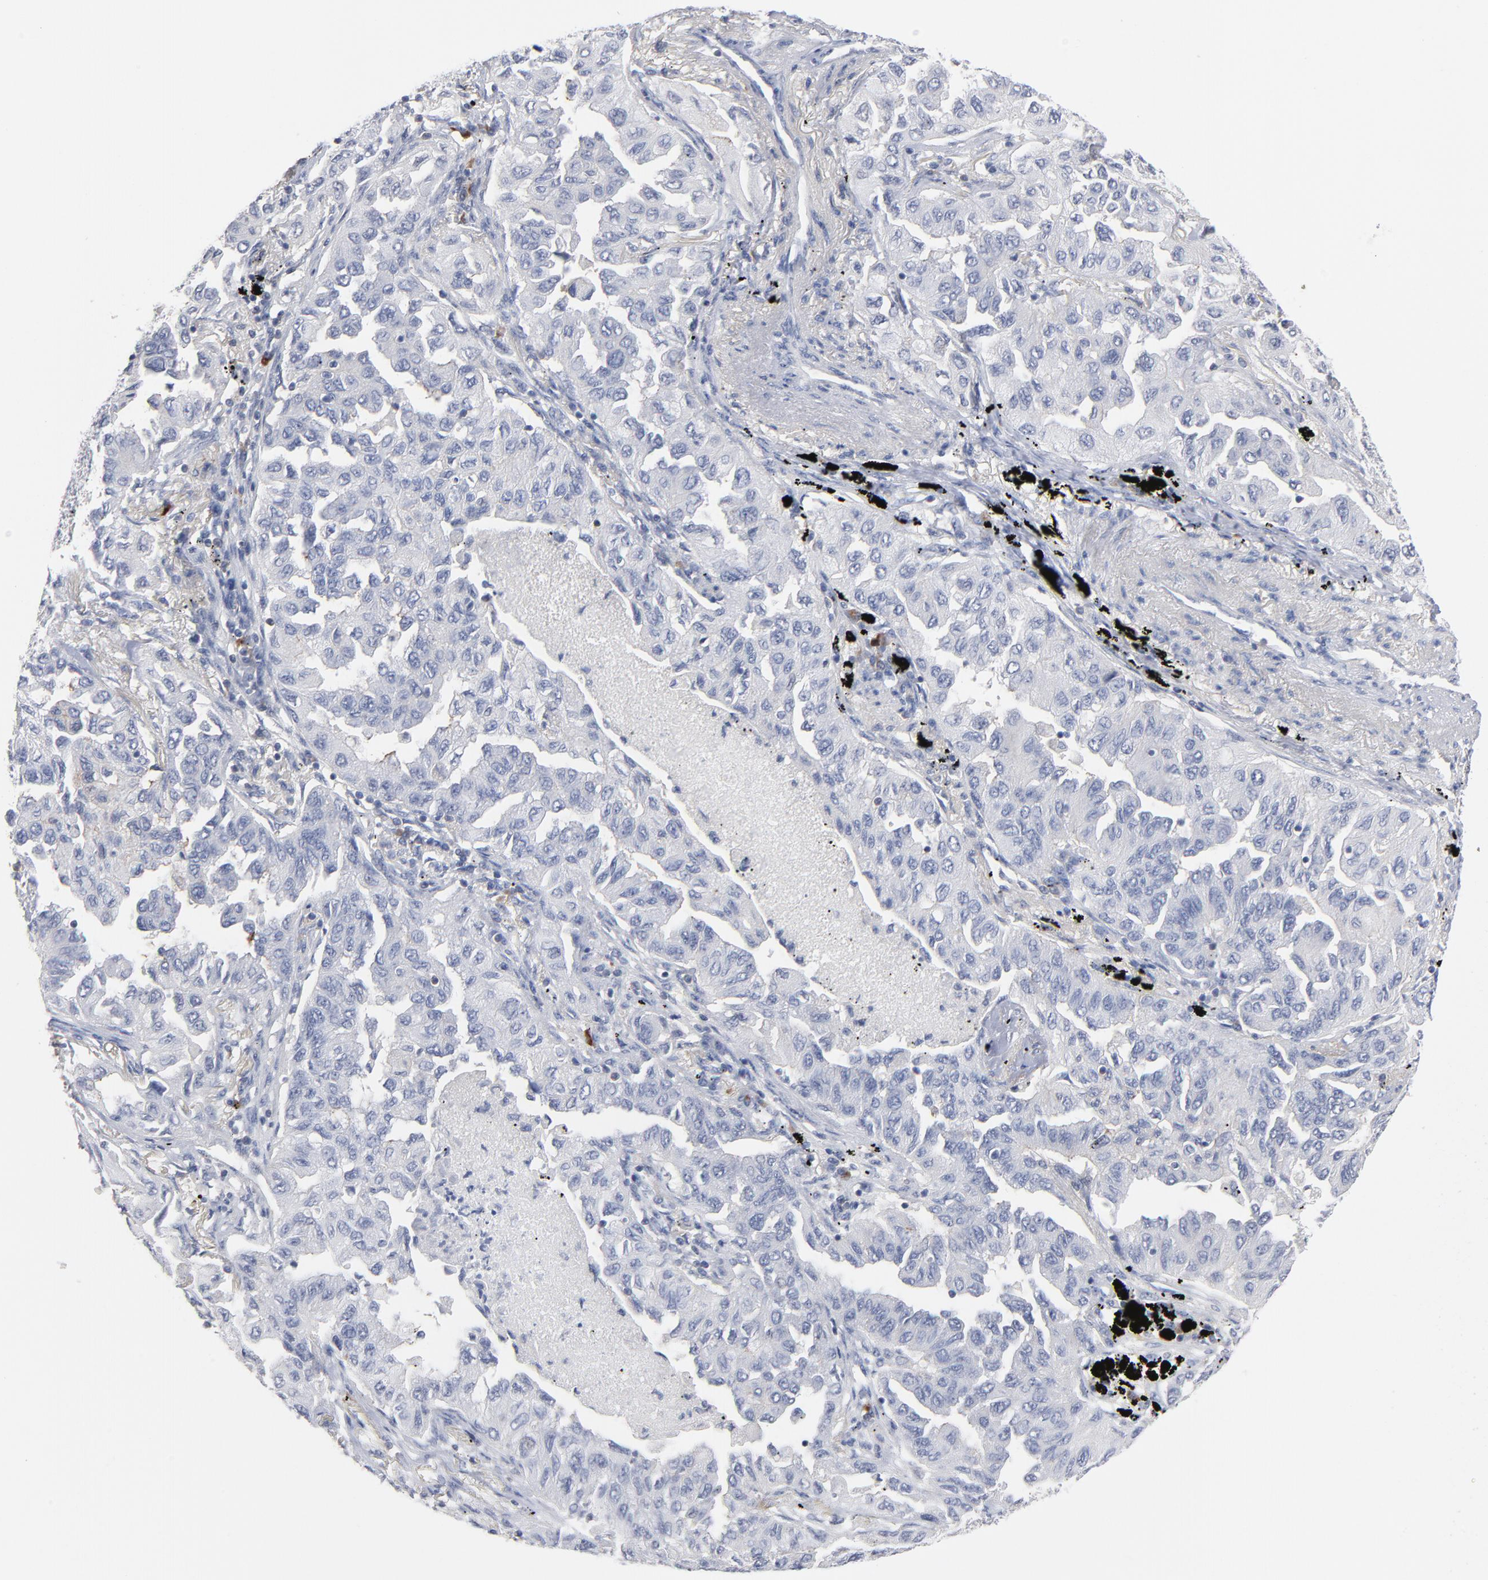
{"staining": {"intensity": "weak", "quantity": "<25%", "location": "cytoplasmic/membranous"}, "tissue": "lung cancer", "cell_type": "Tumor cells", "image_type": "cancer", "snomed": [{"axis": "morphology", "description": "Adenocarcinoma, NOS"}, {"axis": "topography", "description": "Lung"}], "caption": "An immunohistochemistry (IHC) micrograph of adenocarcinoma (lung) is shown. There is no staining in tumor cells of adenocarcinoma (lung). (DAB immunohistochemistry (IHC) visualized using brightfield microscopy, high magnification).", "gene": "PDLIM2", "patient": {"sex": "female", "age": 65}}